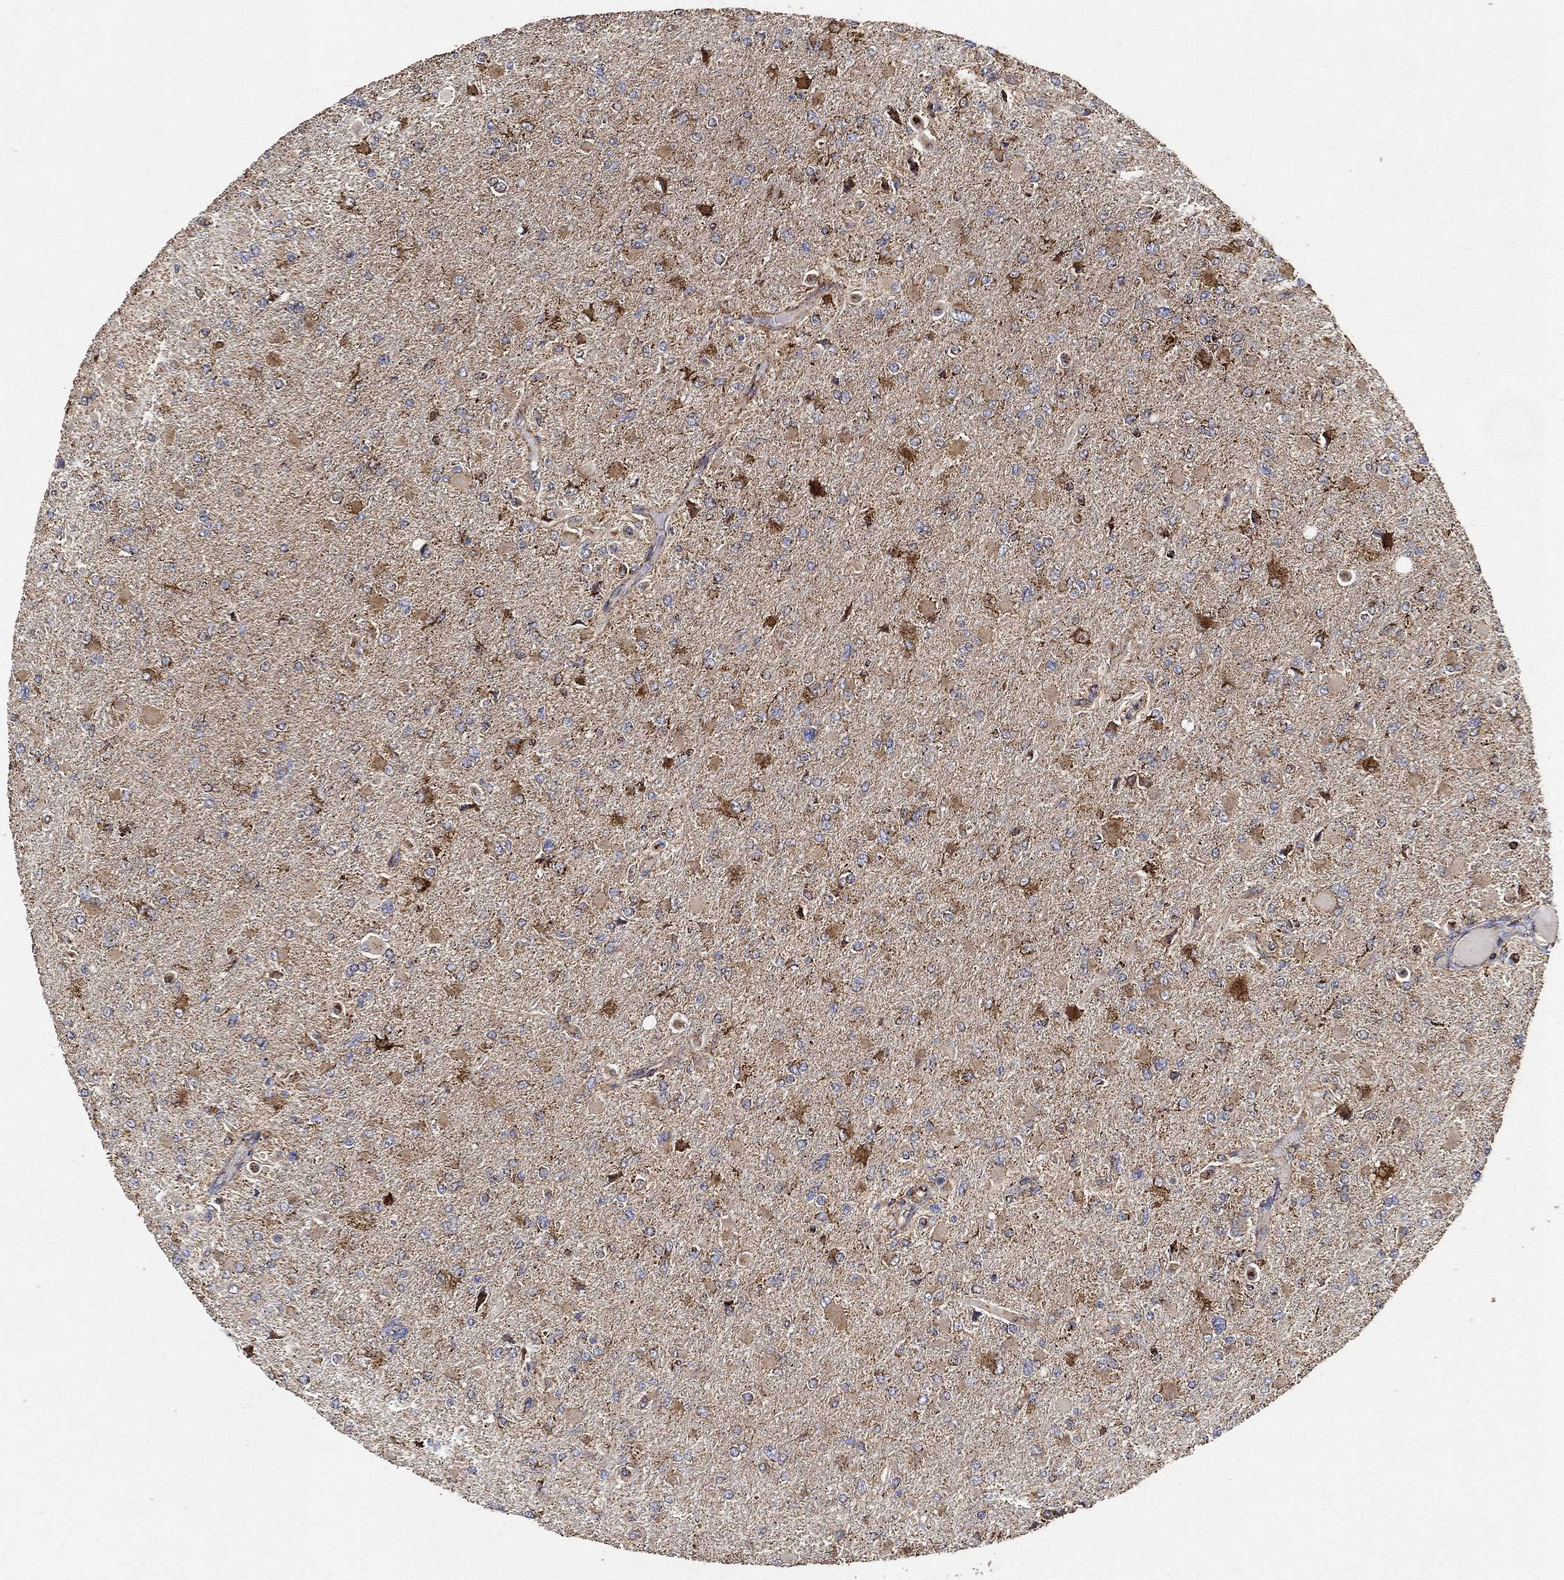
{"staining": {"intensity": "moderate", "quantity": "25%-75%", "location": "cytoplasmic/membranous"}, "tissue": "glioma", "cell_type": "Tumor cells", "image_type": "cancer", "snomed": [{"axis": "morphology", "description": "Glioma, malignant, High grade"}, {"axis": "topography", "description": "Cerebral cortex"}], "caption": "Immunohistochemistry (IHC) staining of malignant high-grade glioma, which displays medium levels of moderate cytoplasmic/membranous expression in approximately 25%-75% of tumor cells indicating moderate cytoplasmic/membranous protein staining. The staining was performed using DAB (brown) for protein detection and nuclei were counterstained in hematoxylin (blue).", "gene": "SLC38A7", "patient": {"sex": "female", "age": 36}}